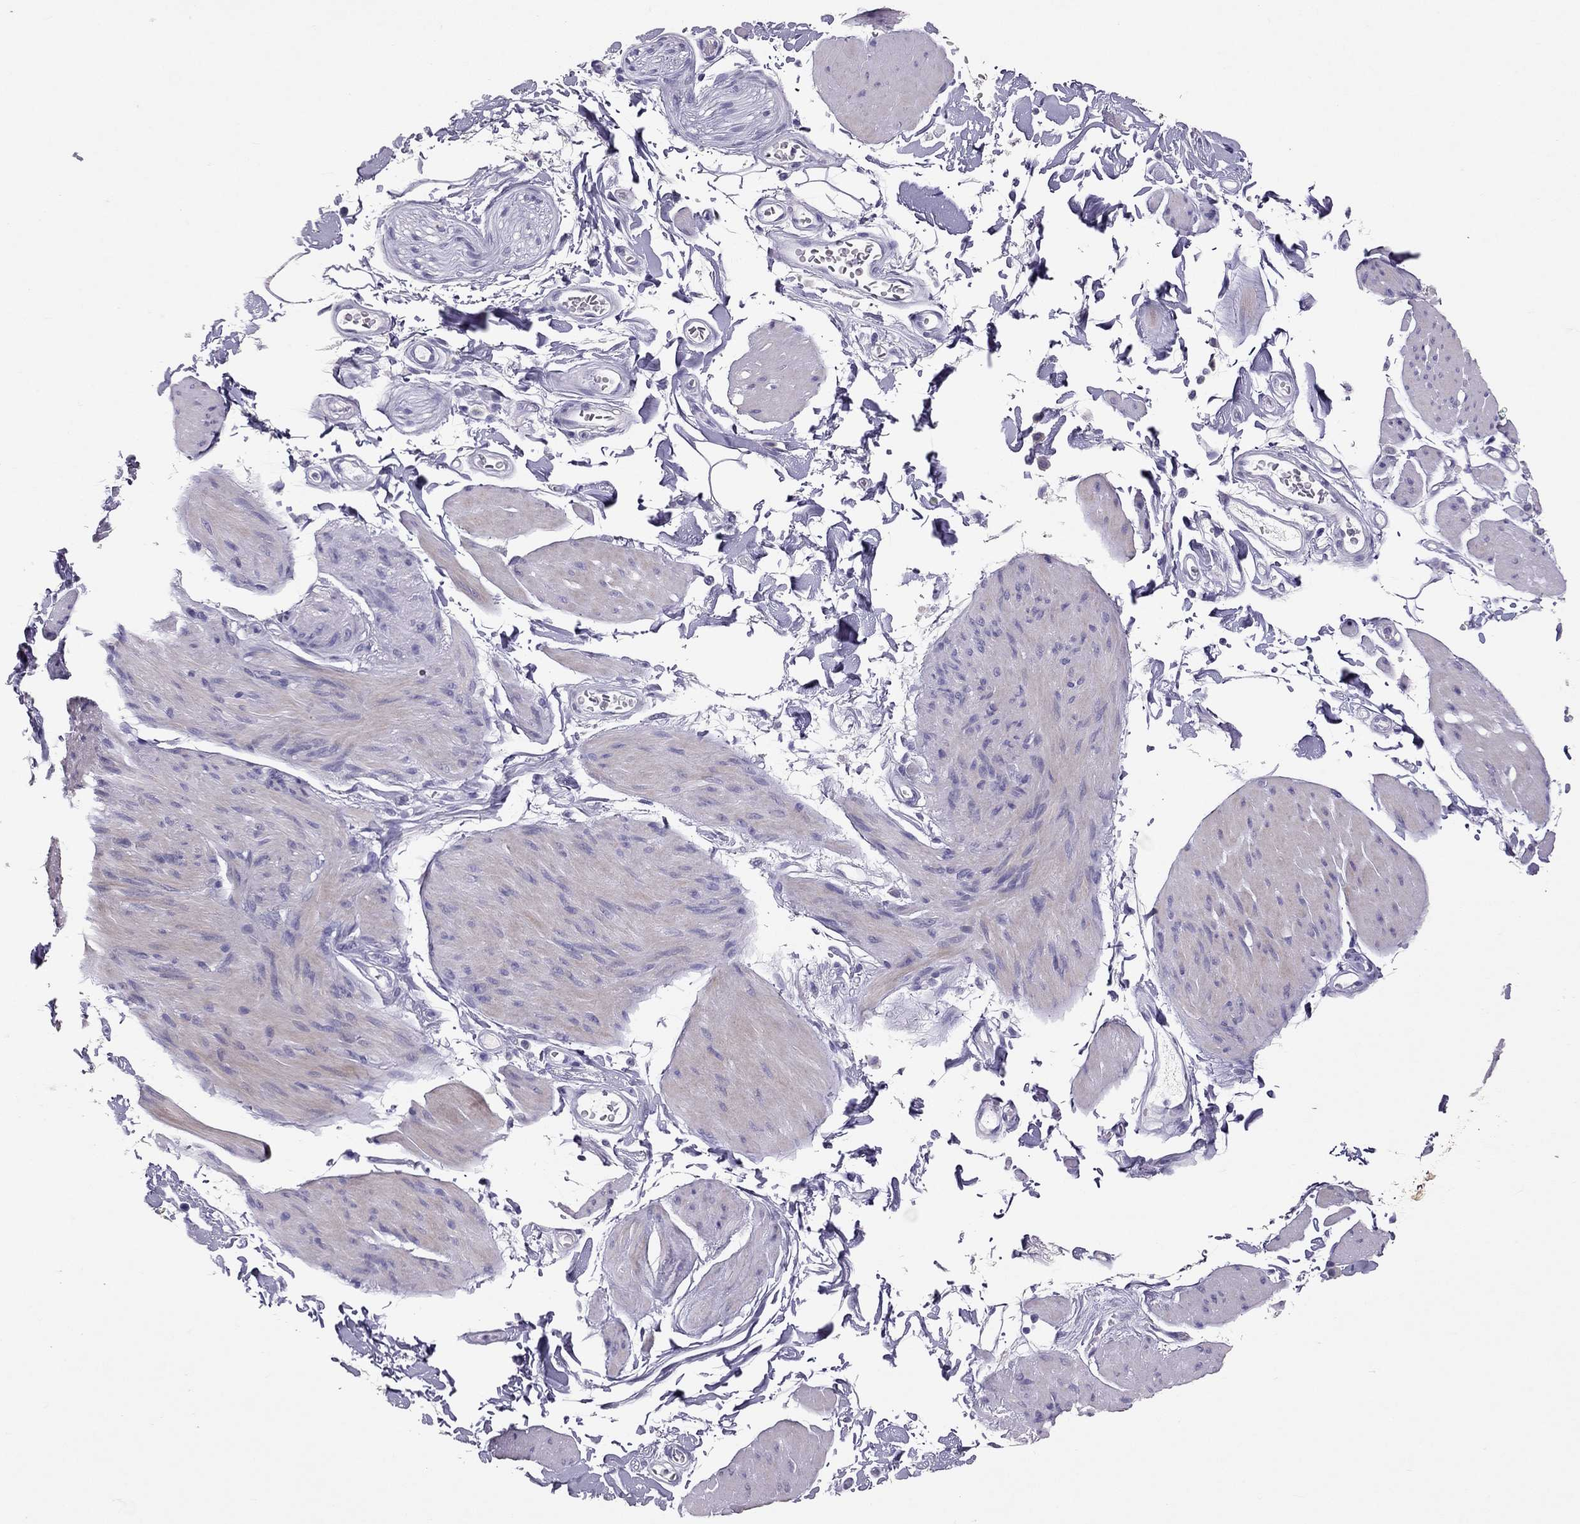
{"staining": {"intensity": "negative", "quantity": "none", "location": "none"}, "tissue": "smooth muscle", "cell_type": "Smooth muscle cells", "image_type": "normal", "snomed": [{"axis": "morphology", "description": "Normal tissue, NOS"}, {"axis": "topography", "description": "Adipose tissue"}, {"axis": "topography", "description": "Smooth muscle"}, {"axis": "topography", "description": "Peripheral nerve tissue"}], "caption": "Immunohistochemistry (IHC) micrograph of unremarkable smooth muscle: smooth muscle stained with DAB shows no significant protein staining in smooth muscle cells. (DAB (3,3'-diaminobenzidine) immunohistochemistry, high magnification).", "gene": "PSMB11", "patient": {"sex": "male", "age": 83}}